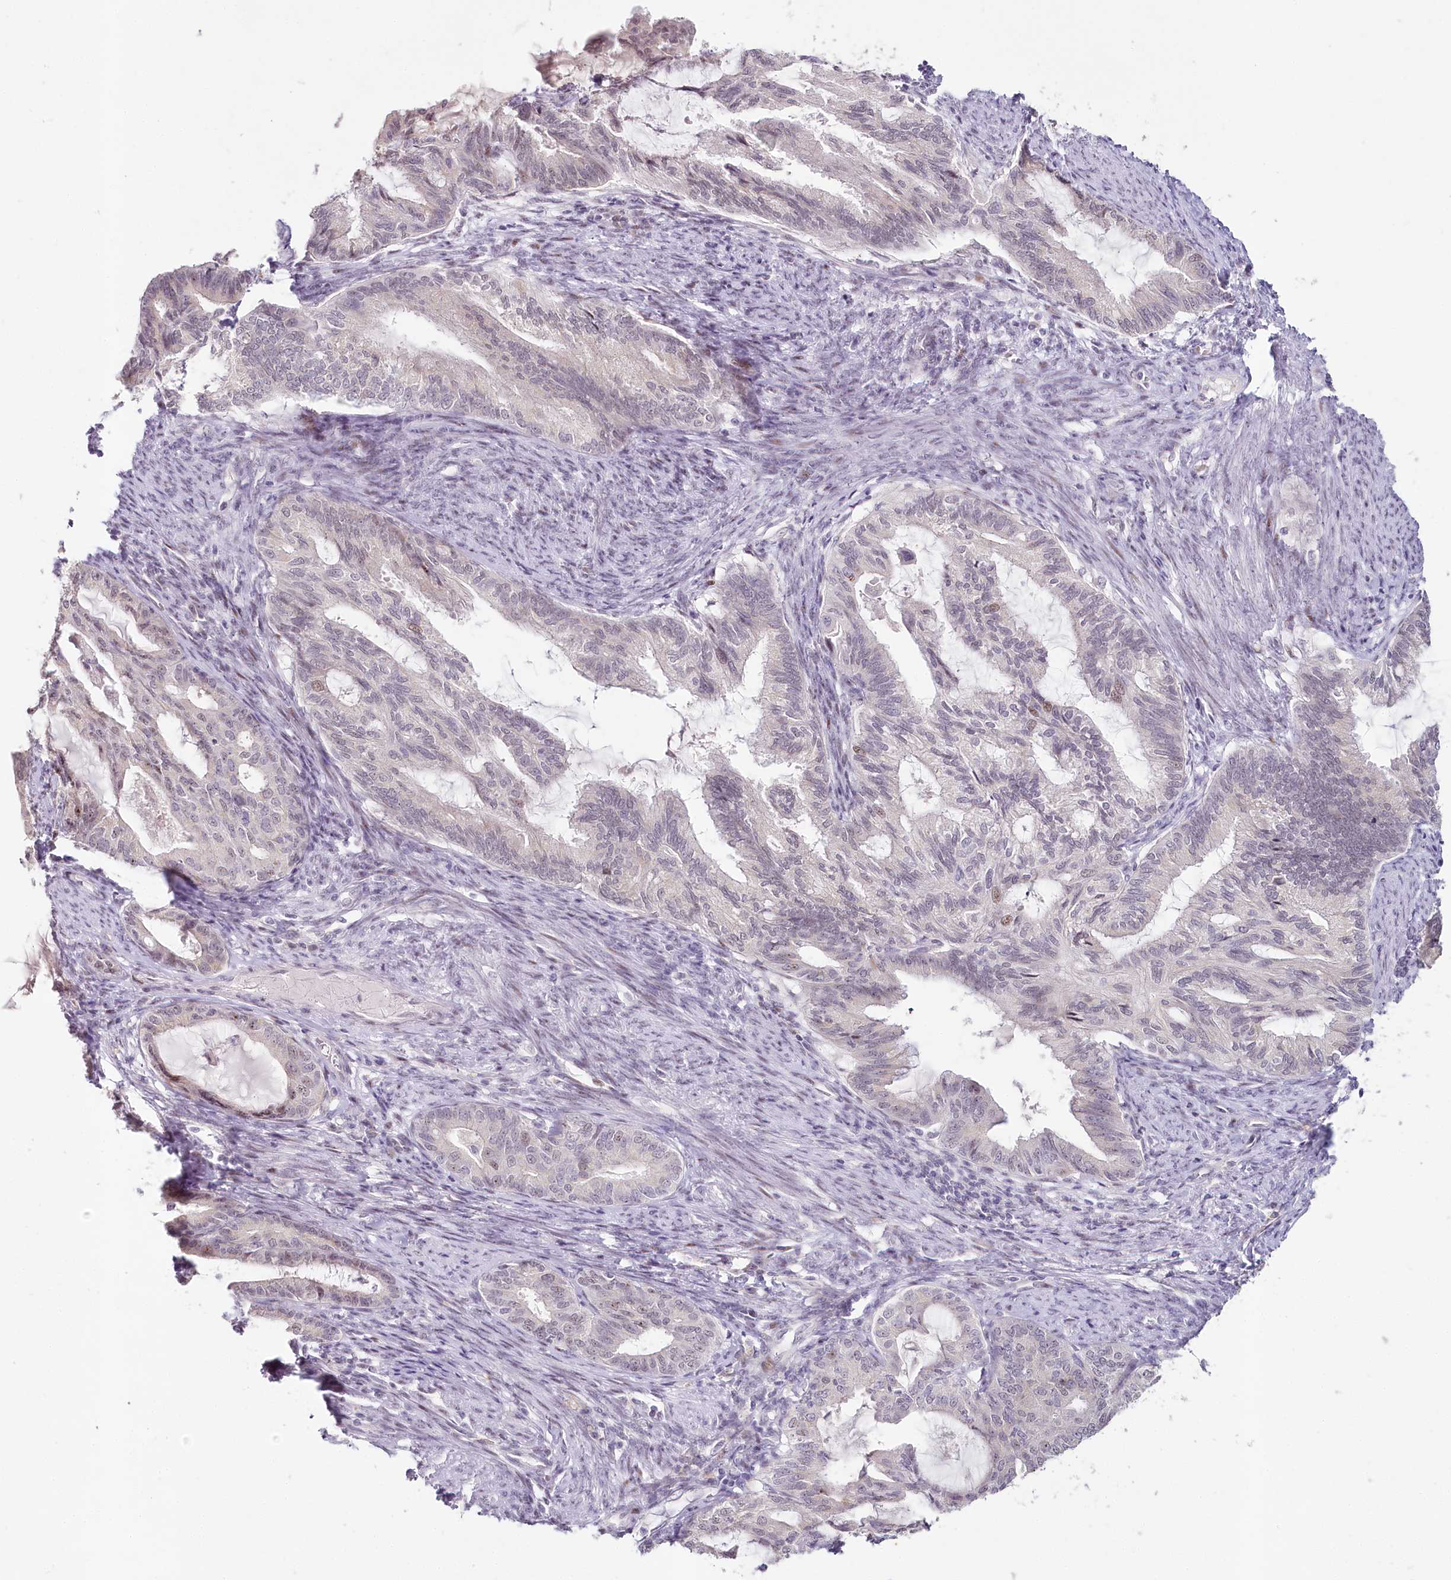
{"staining": {"intensity": "negative", "quantity": "none", "location": "none"}, "tissue": "endometrial cancer", "cell_type": "Tumor cells", "image_type": "cancer", "snomed": [{"axis": "morphology", "description": "Adenocarcinoma, NOS"}, {"axis": "topography", "description": "Endometrium"}], "caption": "This is an immunohistochemistry photomicrograph of endometrial cancer. There is no positivity in tumor cells.", "gene": "HPD", "patient": {"sex": "female", "age": 86}}